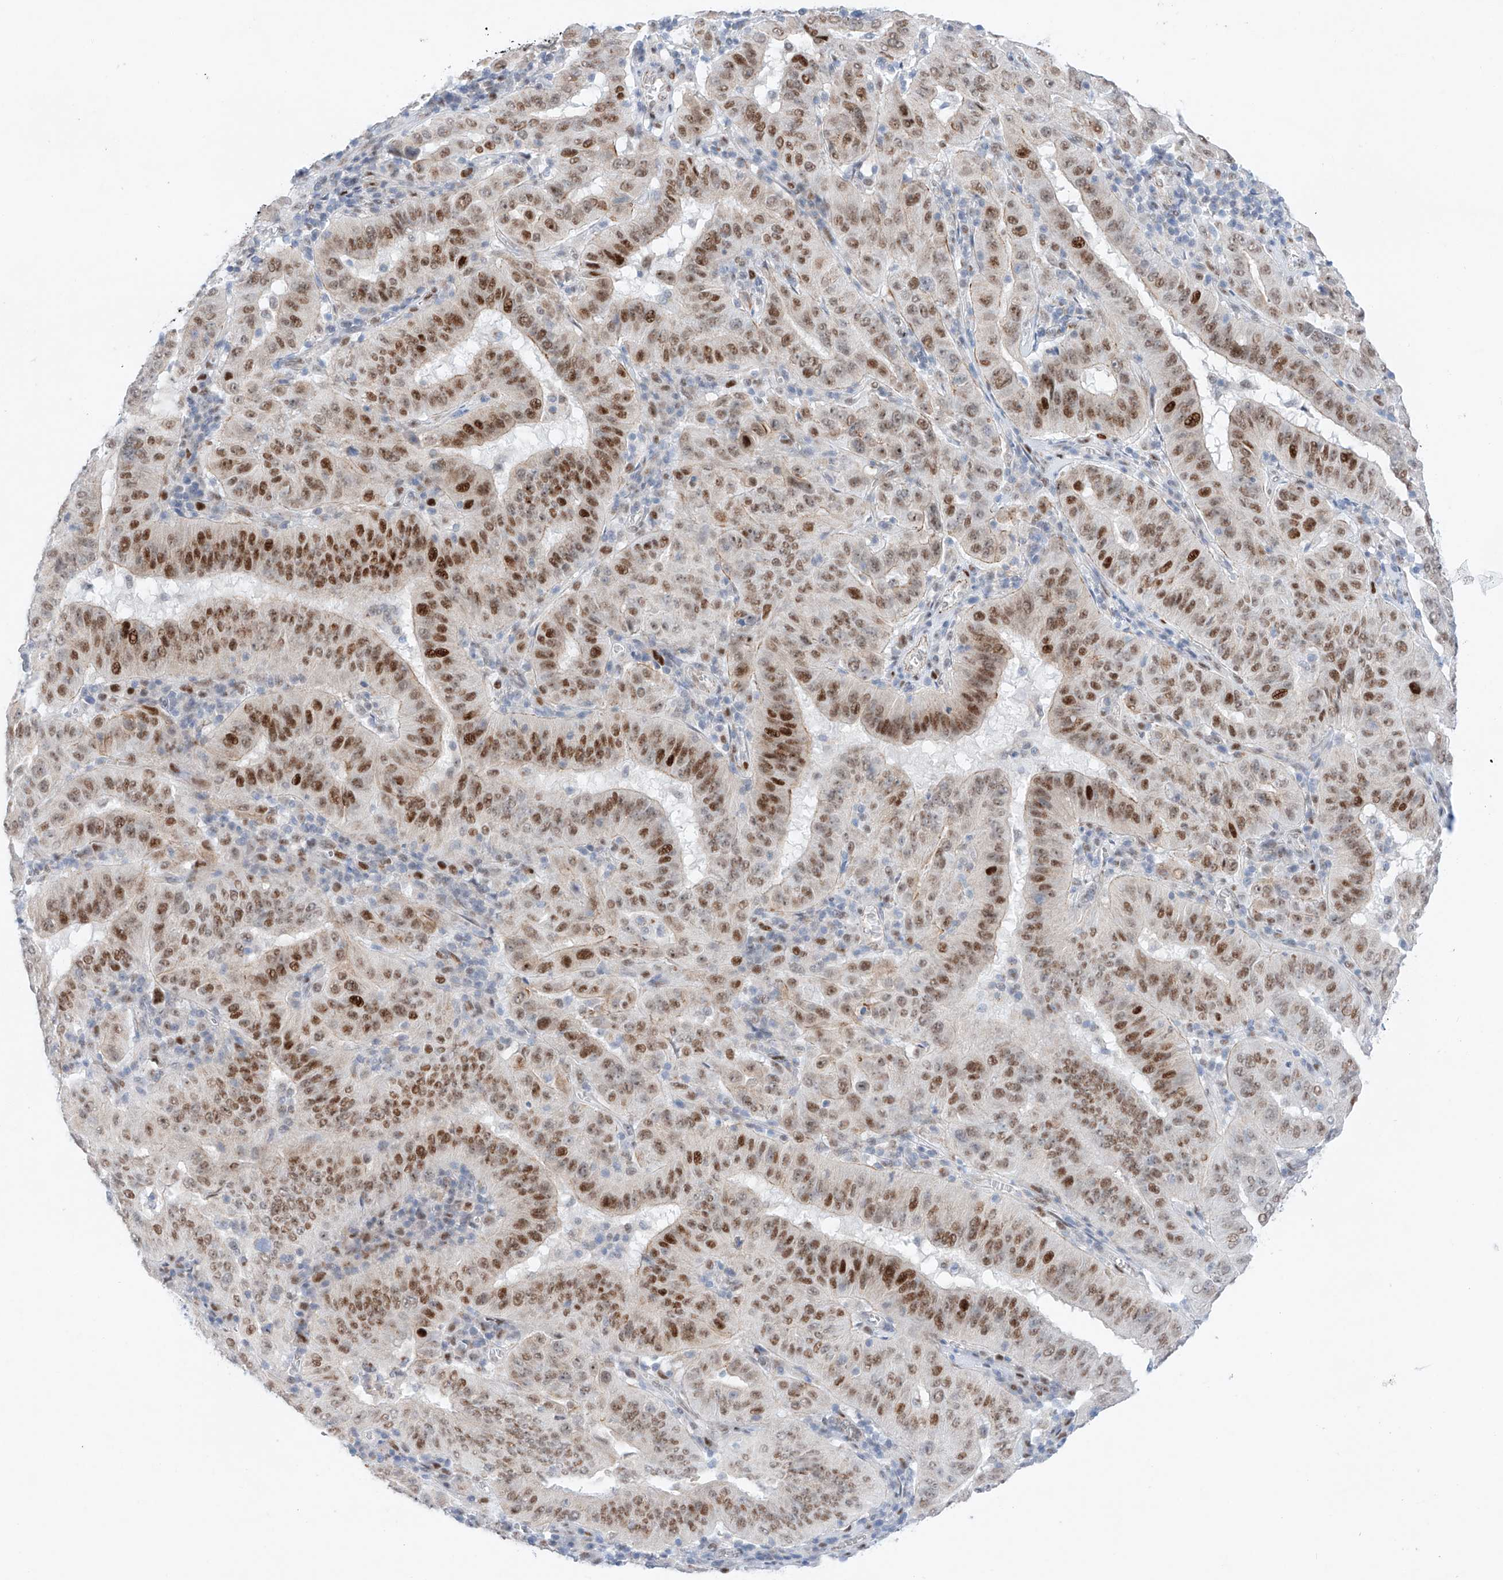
{"staining": {"intensity": "strong", "quantity": ">75%", "location": "nuclear"}, "tissue": "pancreatic cancer", "cell_type": "Tumor cells", "image_type": "cancer", "snomed": [{"axis": "morphology", "description": "Adenocarcinoma, NOS"}, {"axis": "topography", "description": "Pancreas"}], "caption": "Adenocarcinoma (pancreatic) stained with a protein marker displays strong staining in tumor cells.", "gene": "NT5C3B", "patient": {"sex": "male", "age": 63}}